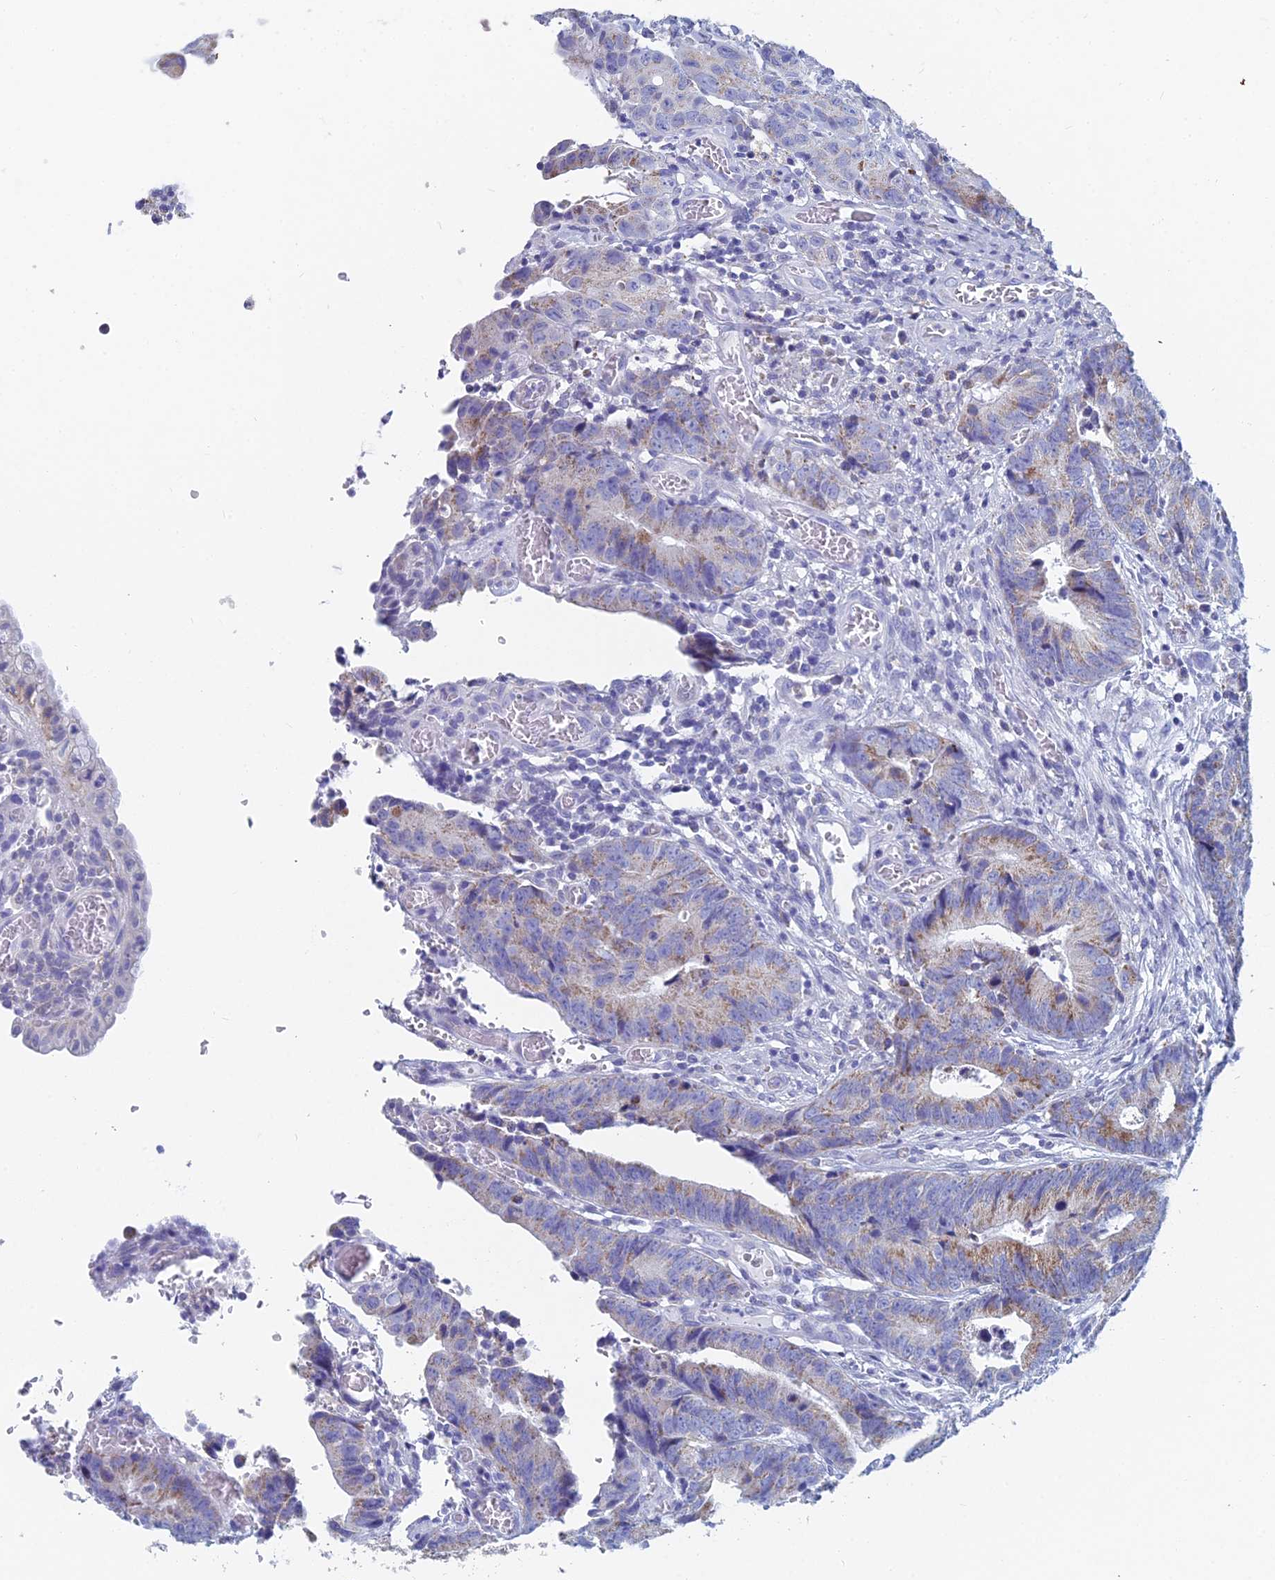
{"staining": {"intensity": "weak", "quantity": "25%-75%", "location": "cytoplasmic/membranous"}, "tissue": "colorectal cancer", "cell_type": "Tumor cells", "image_type": "cancer", "snomed": [{"axis": "morphology", "description": "Adenocarcinoma, NOS"}, {"axis": "topography", "description": "Colon"}], "caption": "Immunohistochemical staining of human colorectal cancer (adenocarcinoma) exhibits low levels of weak cytoplasmic/membranous positivity in approximately 25%-75% of tumor cells. (DAB = brown stain, brightfield microscopy at high magnification).", "gene": "ACSM1", "patient": {"sex": "female", "age": 57}}